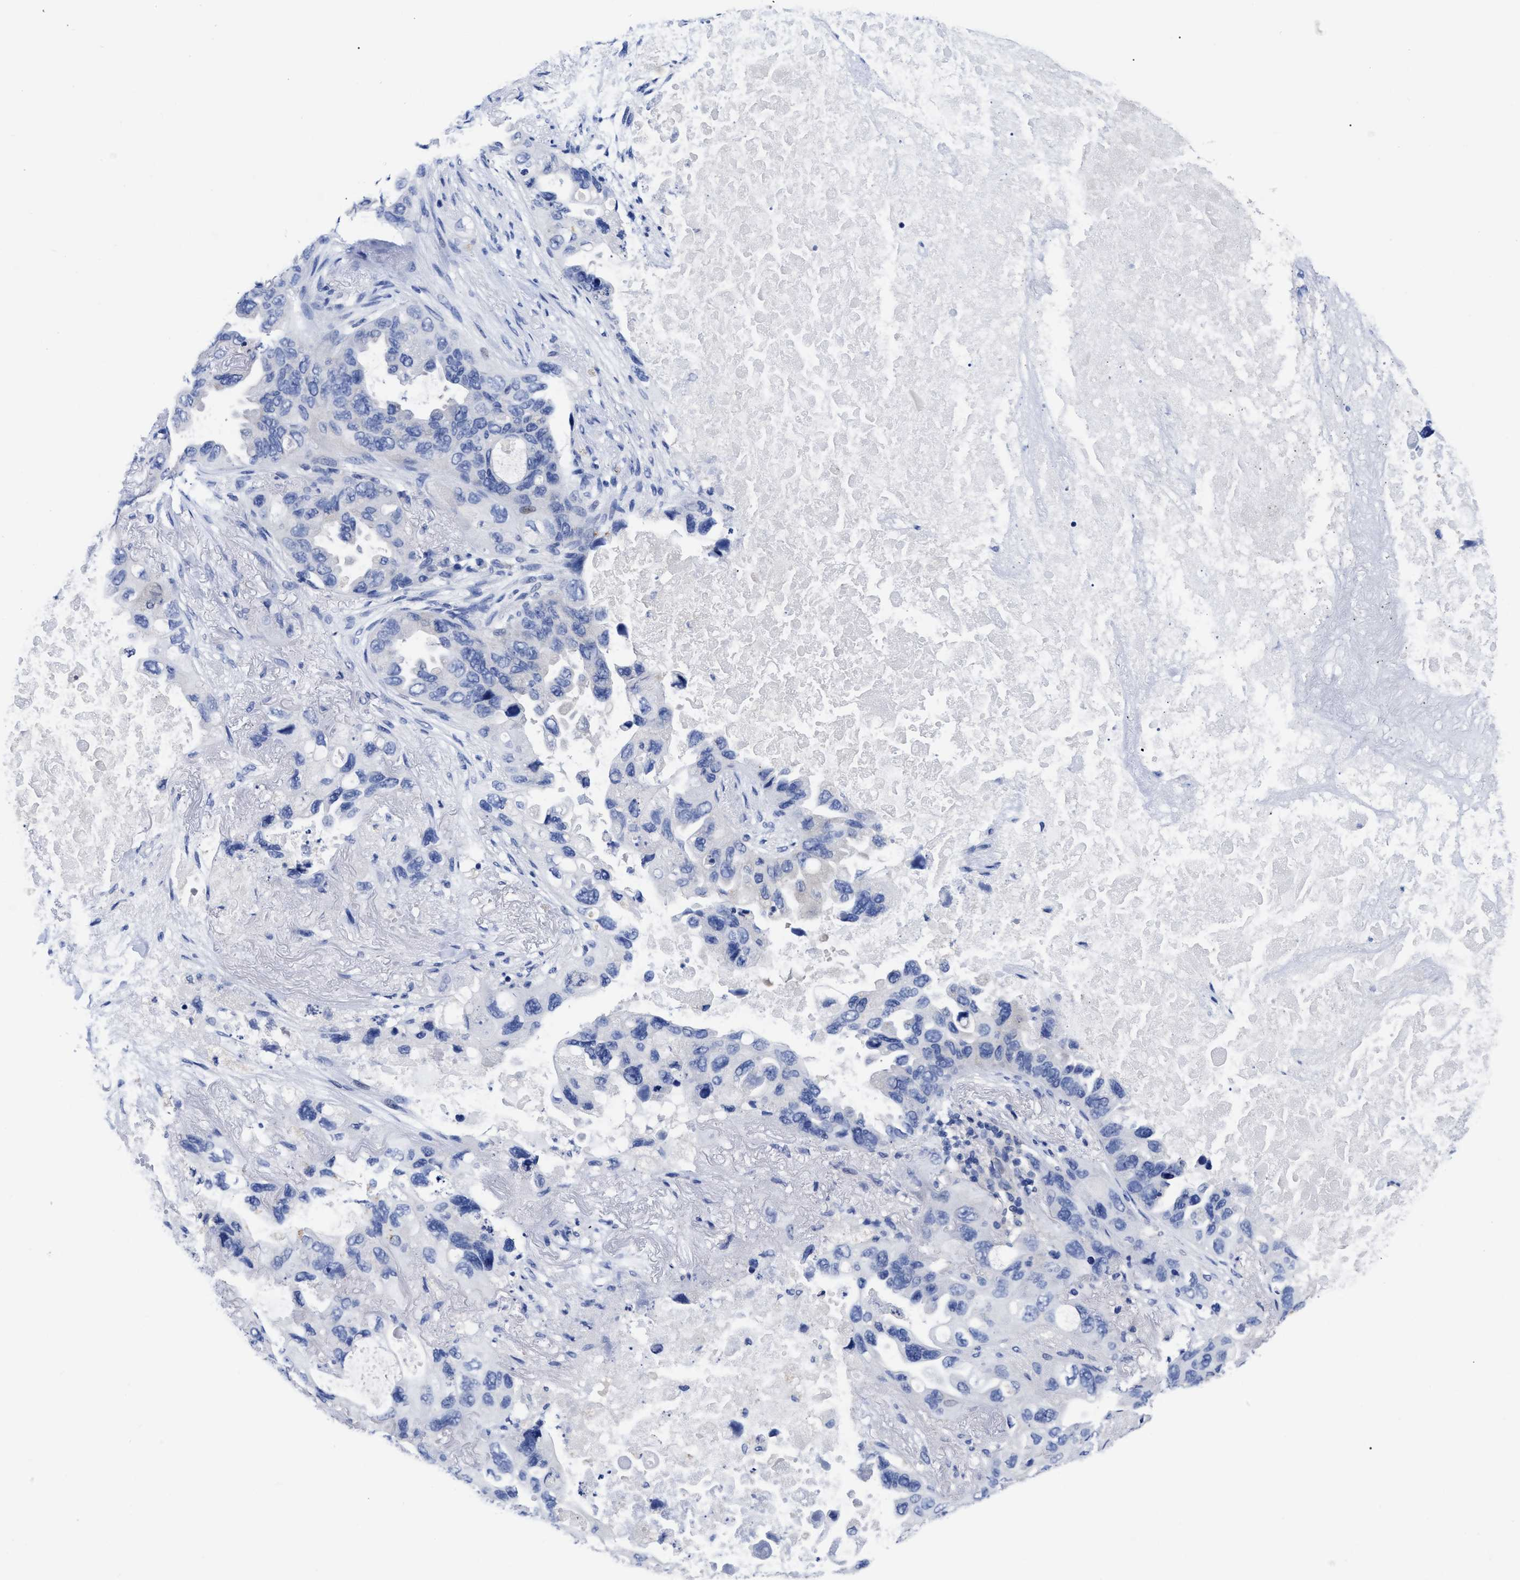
{"staining": {"intensity": "negative", "quantity": "none", "location": "none"}, "tissue": "lung cancer", "cell_type": "Tumor cells", "image_type": "cancer", "snomed": [{"axis": "morphology", "description": "Squamous cell carcinoma, NOS"}, {"axis": "topography", "description": "Lung"}], "caption": "IHC of lung cancer shows no positivity in tumor cells.", "gene": "IRAG2", "patient": {"sex": "female", "age": 73}}